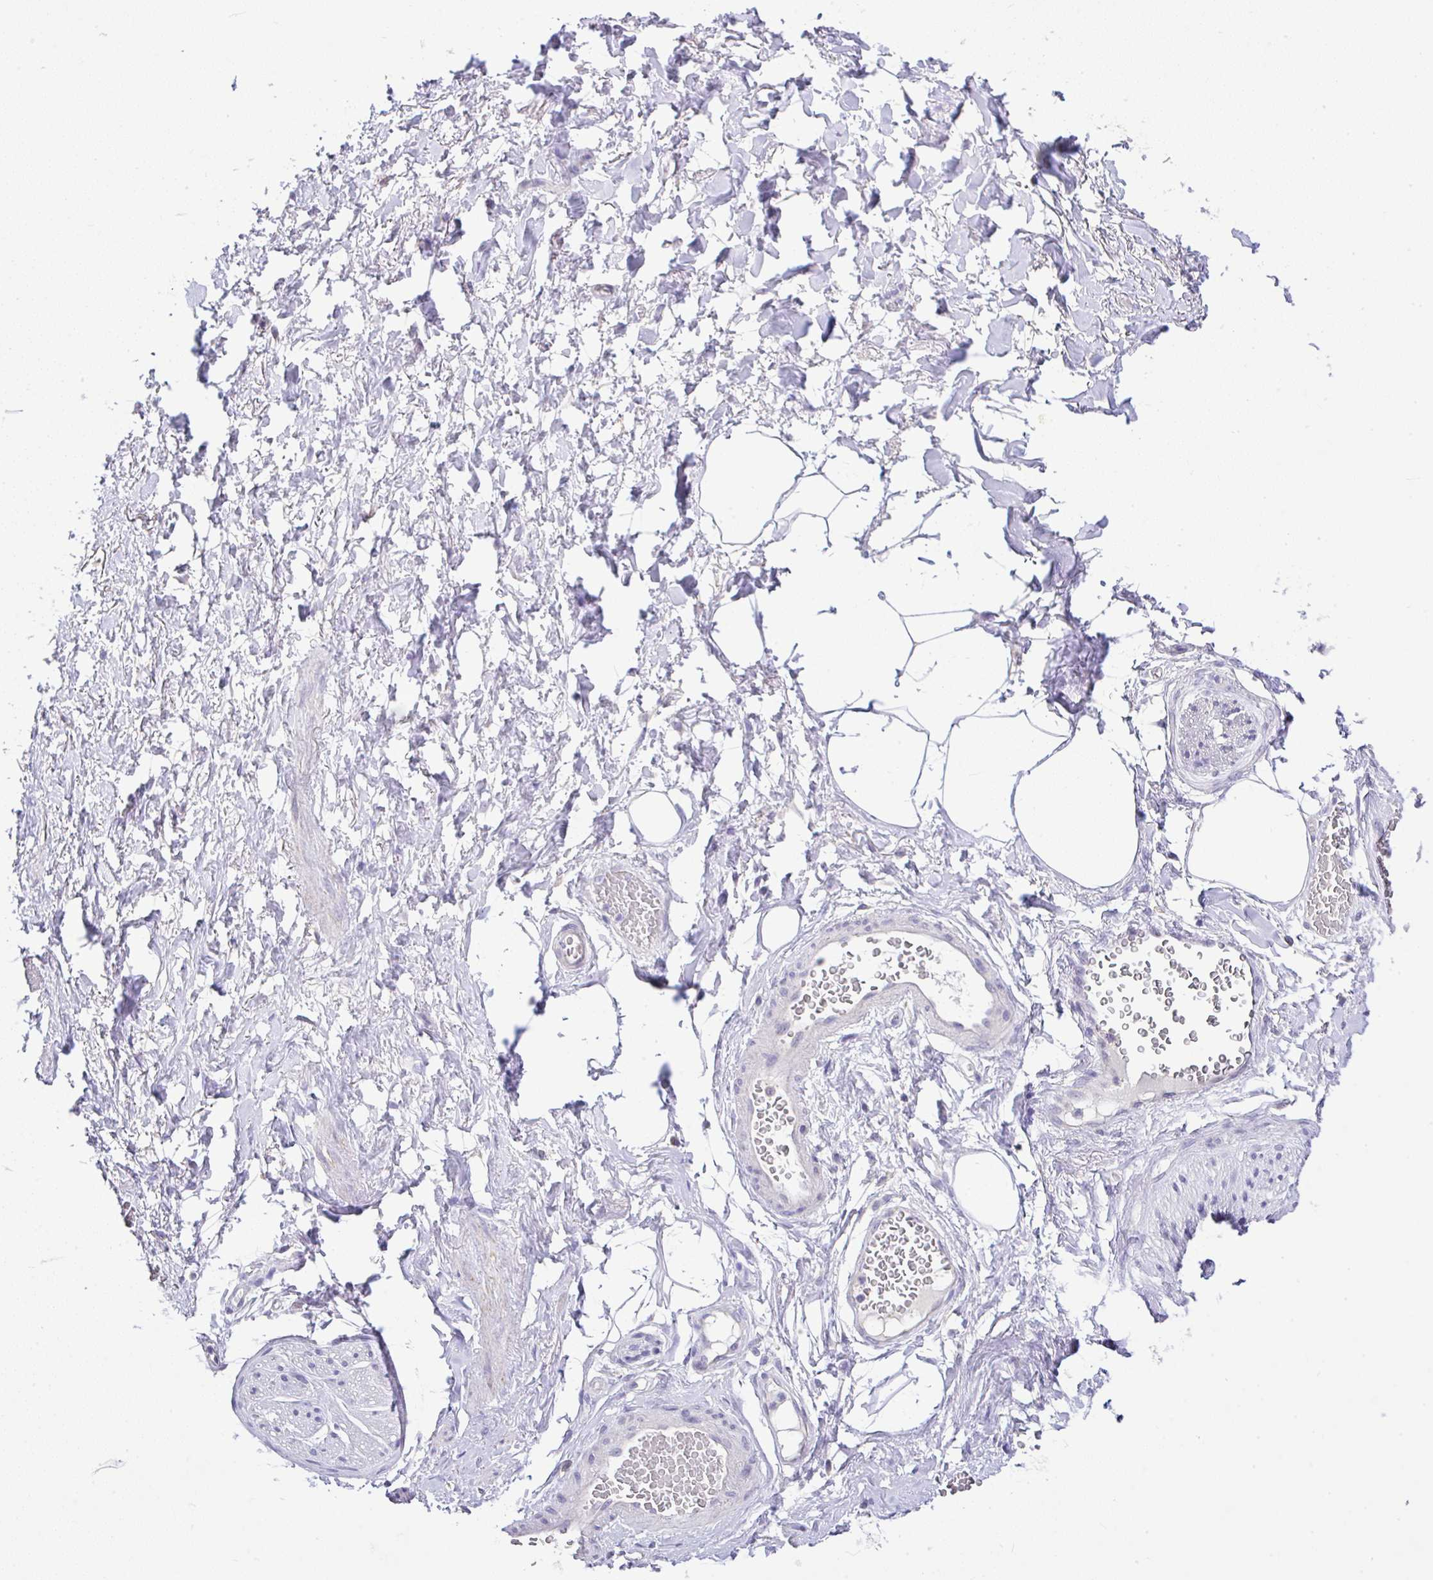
{"staining": {"intensity": "negative", "quantity": "none", "location": "none"}, "tissue": "adipose tissue", "cell_type": "Adipocytes", "image_type": "normal", "snomed": [{"axis": "morphology", "description": "Normal tissue, NOS"}, {"axis": "topography", "description": "Vagina"}, {"axis": "topography", "description": "Peripheral nerve tissue"}], "caption": "A micrograph of adipose tissue stained for a protein exhibits no brown staining in adipocytes. Brightfield microscopy of immunohistochemistry stained with DAB (brown) and hematoxylin (blue), captured at high magnification.", "gene": "CTU1", "patient": {"sex": "female", "age": 71}}